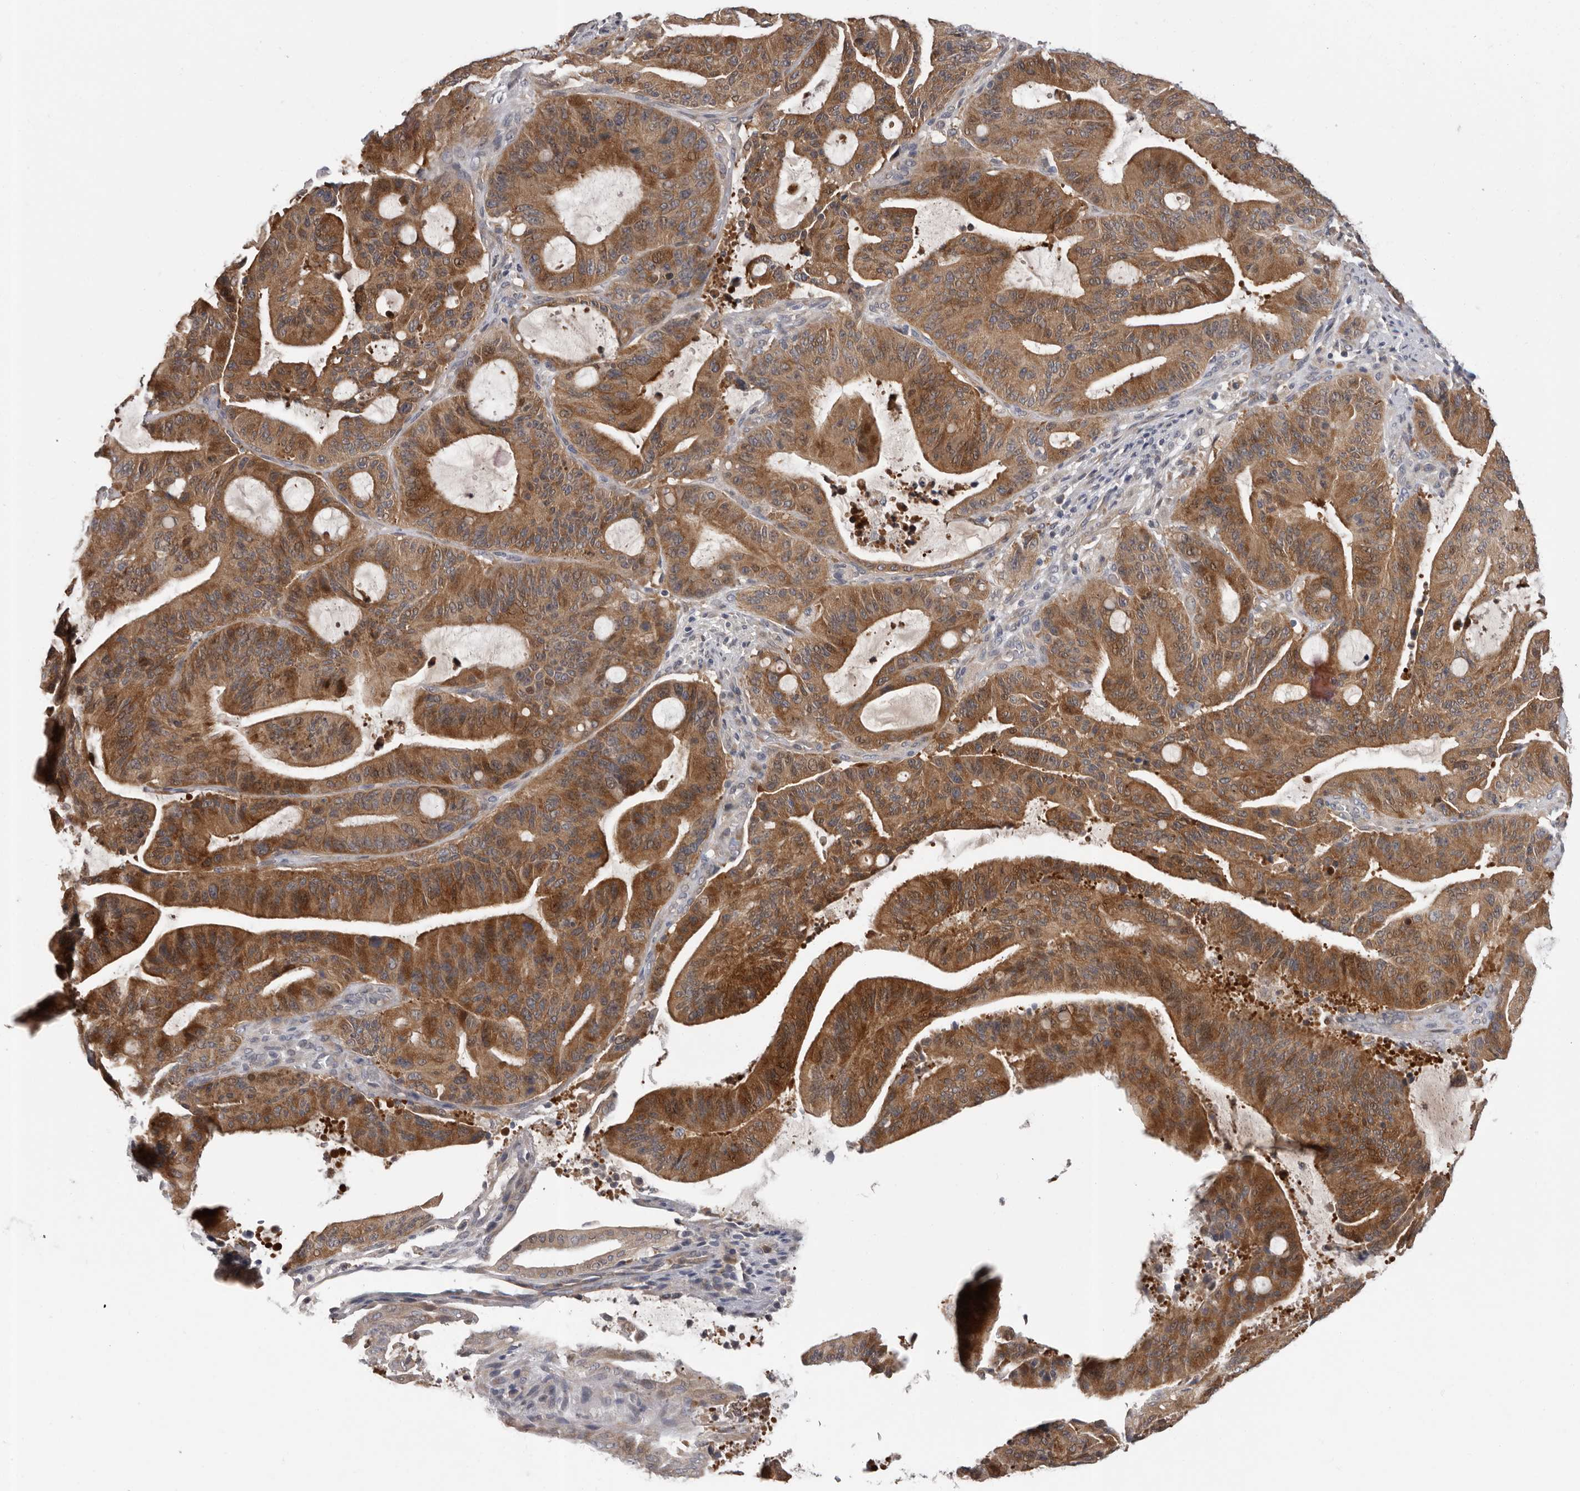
{"staining": {"intensity": "moderate", "quantity": ">75%", "location": "cytoplasmic/membranous"}, "tissue": "liver cancer", "cell_type": "Tumor cells", "image_type": "cancer", "snomed": [{"axis": "morphology", "description": "Normal tissue, NOS"}, {"axis": "morphology", "description": "Cholangiocarcinoma"}, {"axis": "topography", "description": "Liver"}, {"axis": "topography", "description": "Peripheral nerve tissue"}], "caption": "Cholangiocarcinoma (liver) stained for a protein displays moderate cytoplasmic/membranous positivity in tumor cells. The staining is performed using DAB brown chromogen to label protein expression. The nuclei are counter-stained blue using hematoxylin.", "gene": "RALGPS2", "patient": {"sex": "female", "age": 73}}